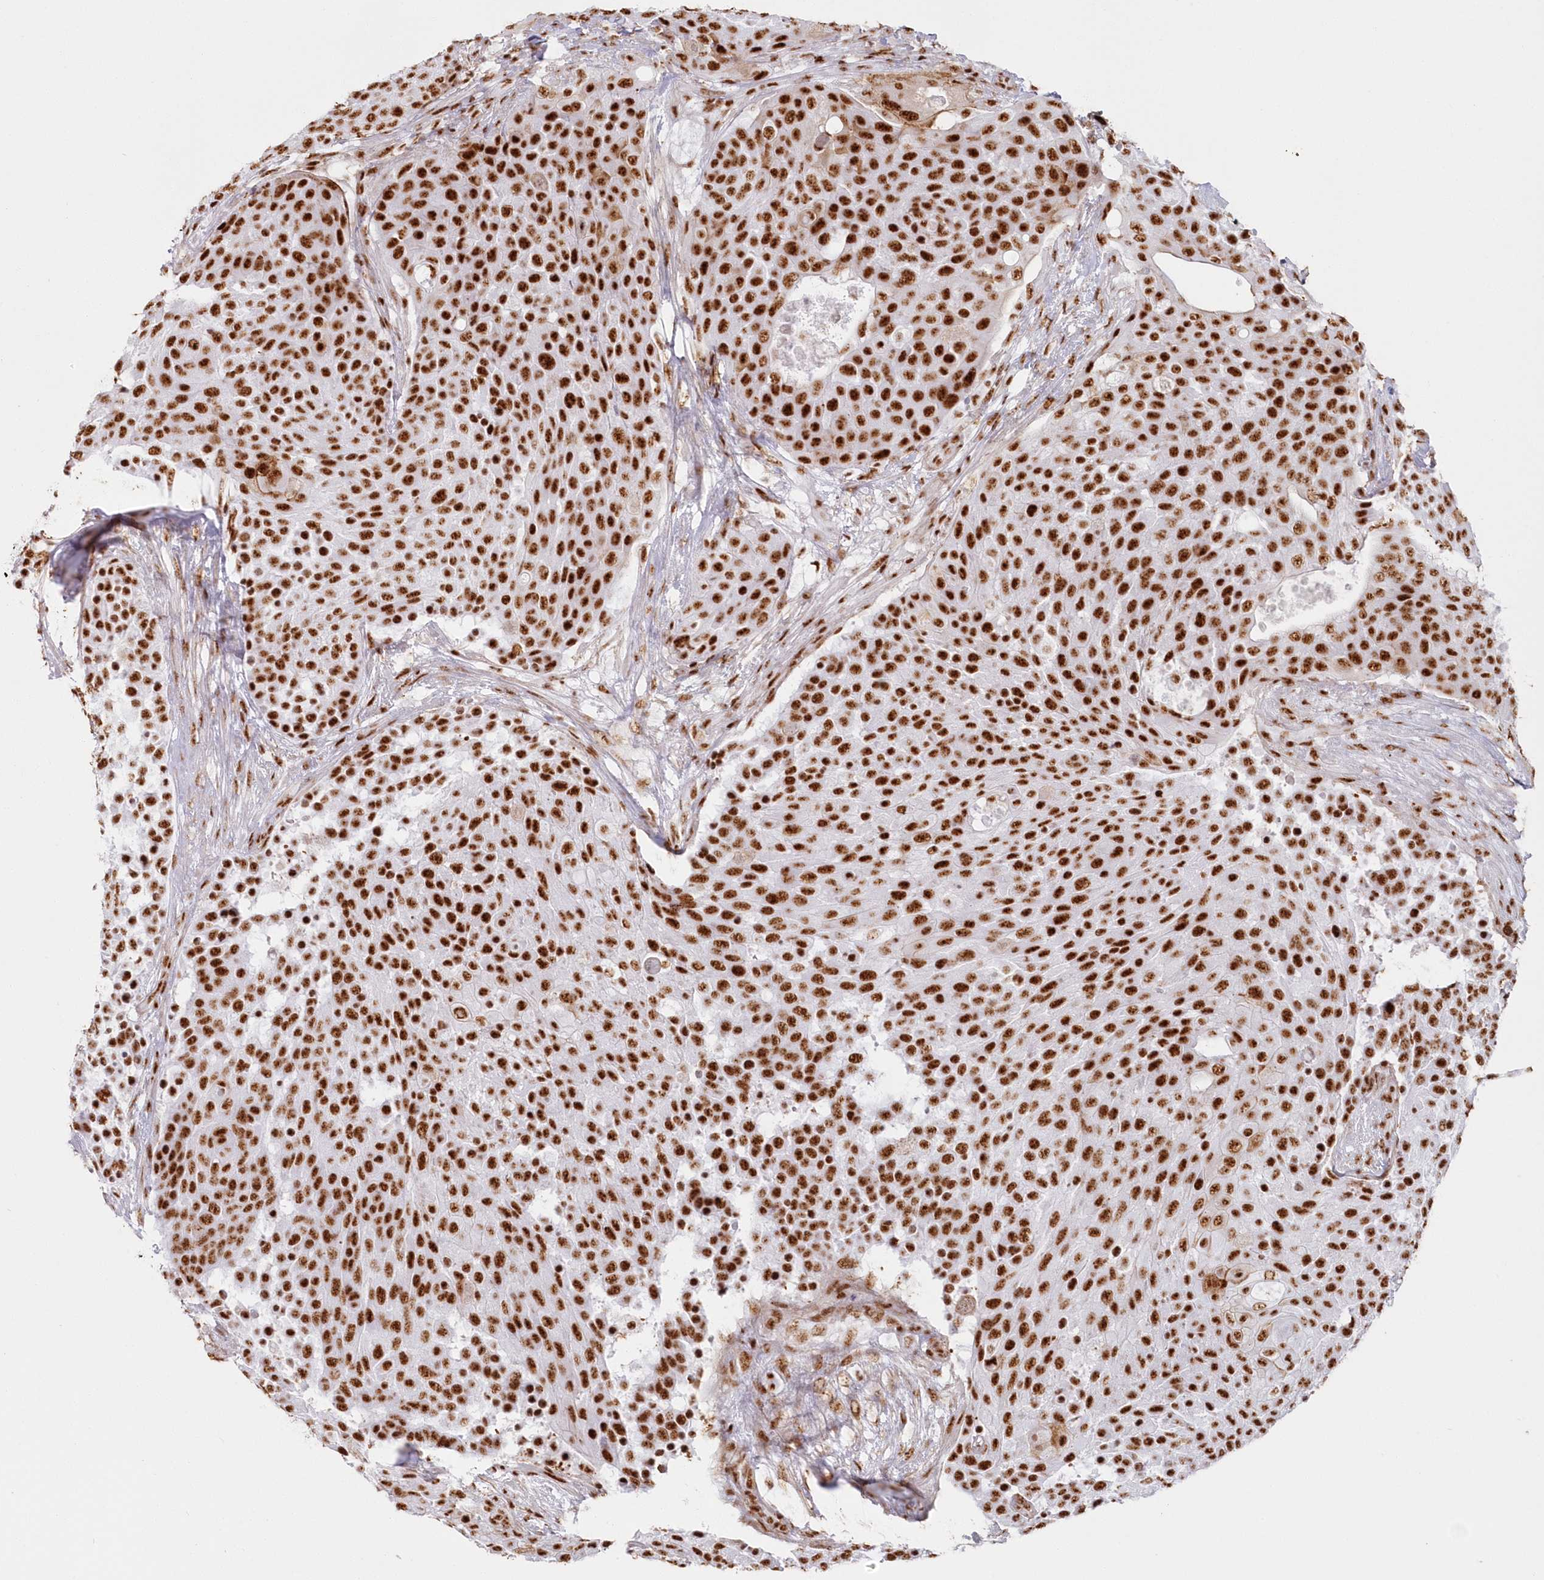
{"staining": {"intensity": "strong", "quantity": ">75%", "location": "nuclear"}, "tissue": "urothelial cancer", "cell_type": "Tumor cells", "image_type": "cancer", "snomed": [{"axis": "morphology", "description": "Urothelial carcinoma, High grade"}, {"axis": "topography", "description": "Urinary bladder"}], "caption": "A micrograph showing strong nuclear expression in approximately >75% of tumor cells in high-grade urothelial carcinoma, as visualized by brown immunohistochemical staining.", "gene": "DDX46", "patient": {"sex": "female", "age": 63}}